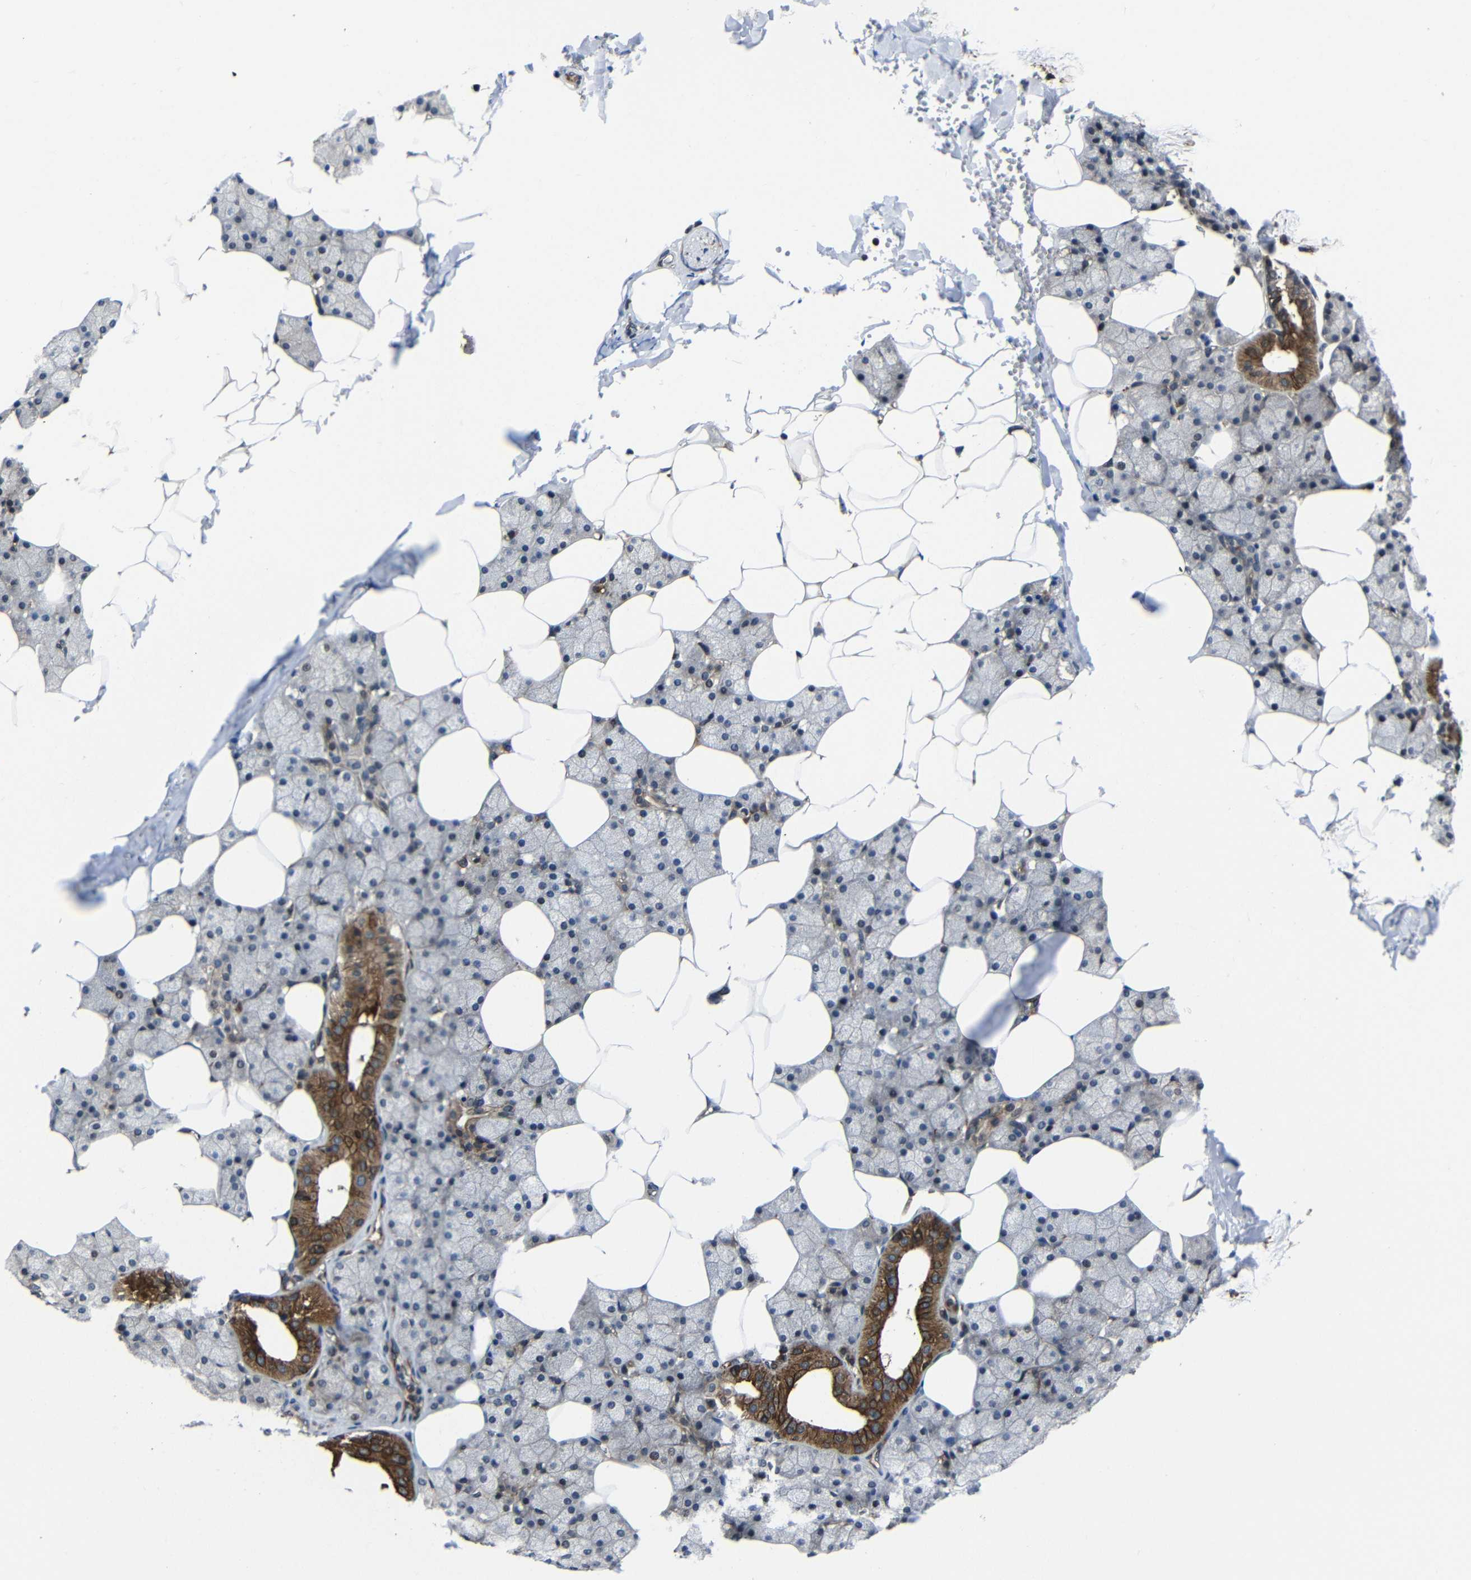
{"staining": {"intensity": "strong", "quantity": "25%-75%", "location": "cytoplasmic/membranous"}, "tissue": "salivary gland", "cell_type": "Glandular cells", "image_type": "normal", "snomed": [{"axis": "morphology", "description": "Normal tissue, NOS"}, {"axis": "topography", "description": "Salivary gland"}], "caption": "Immunohistochemical staining of unremarkable human salivary gland reveals strong cytoplasmic/membranous protein positivity in approximately 25%-75% of glandular cells. (DAB (3,3'-diaminobenzidine) = brown stain, brightfield microscopy at high magnification).", "gene": "KIAA0513", "patient": {"sex": "male", "age": 62}}